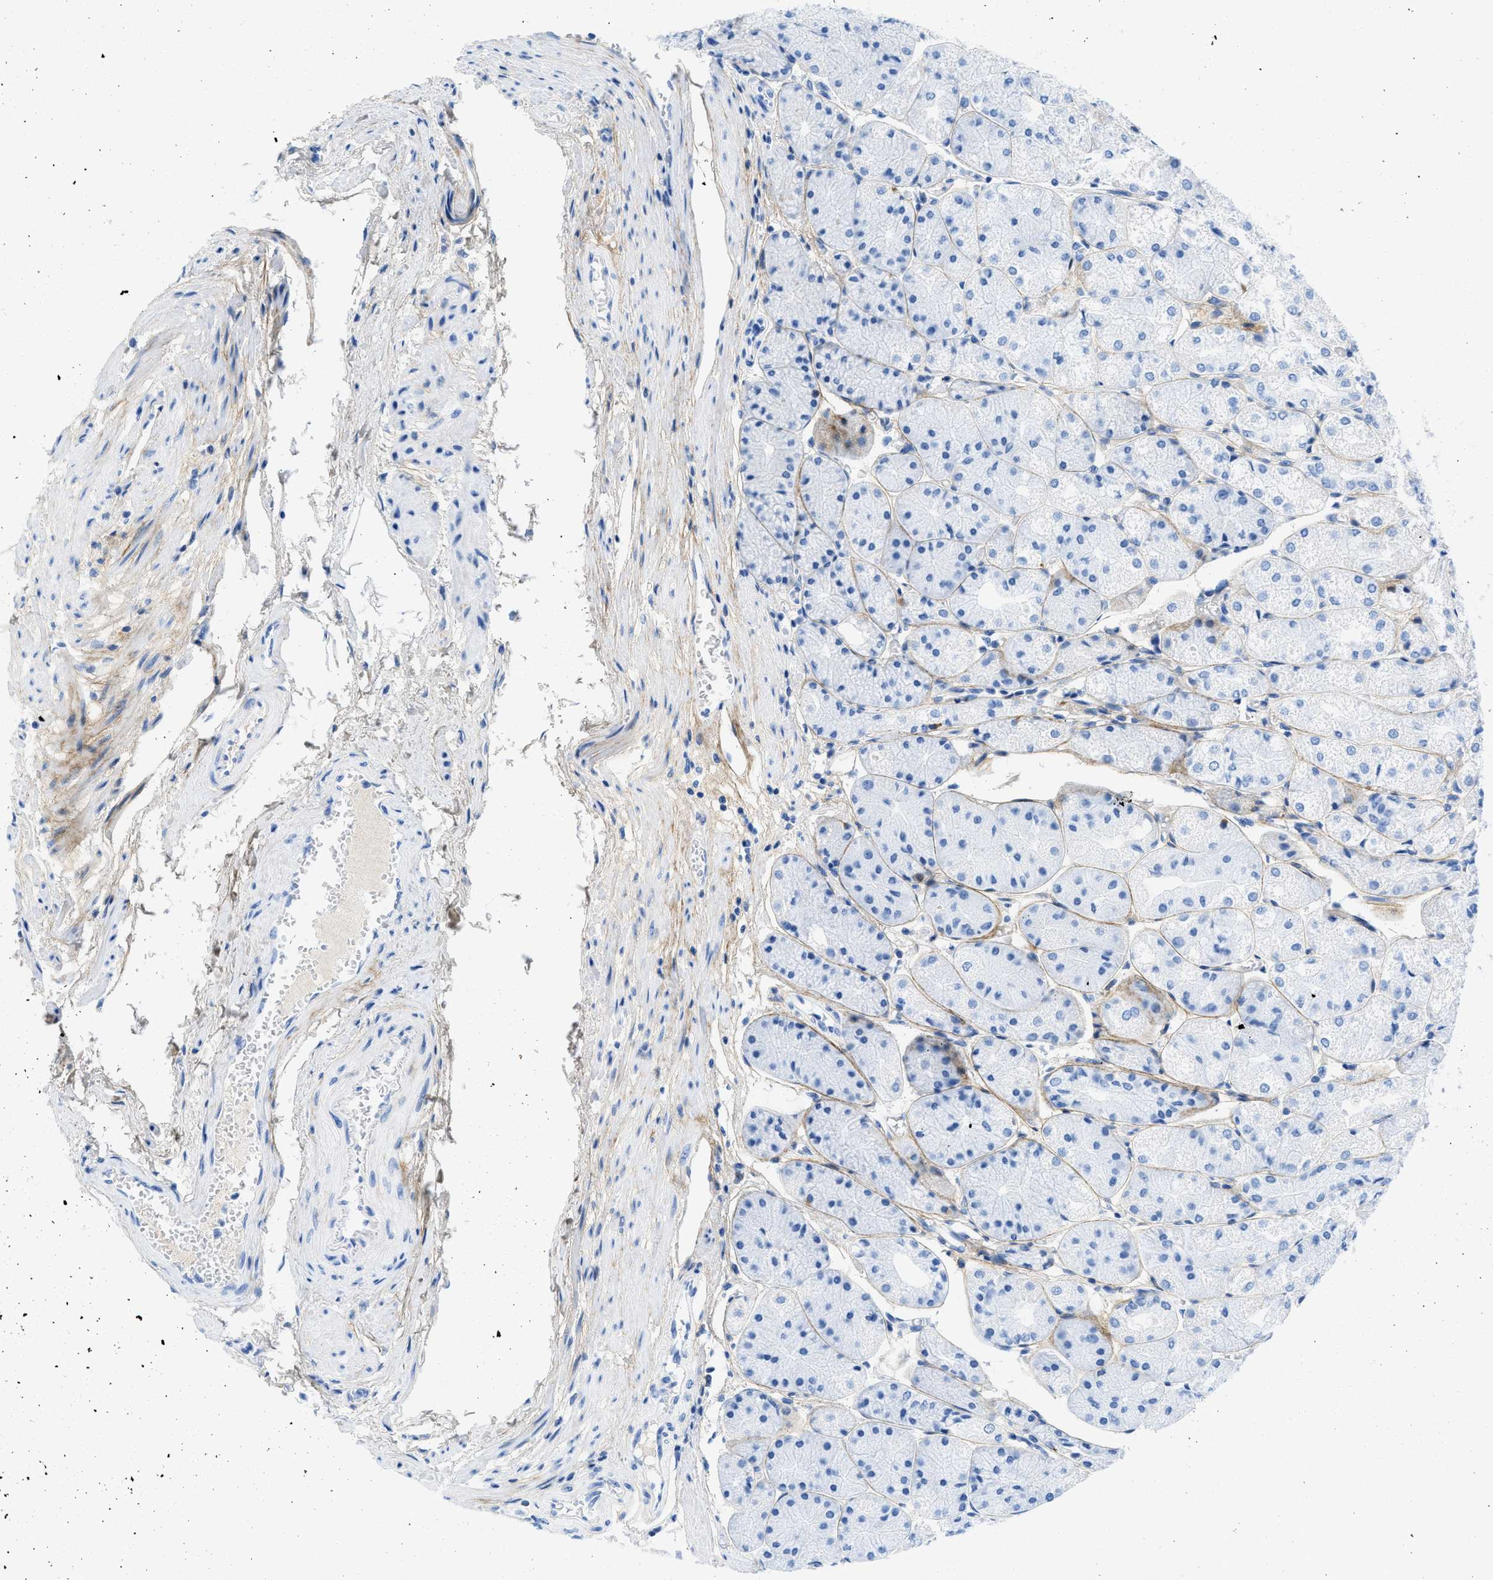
{"staining": {"intensity": "negative", "quantity": "none", "location": "none"}, "tissue": "stomach", "cell_type": "Glandular cells", "image_type": "normal", "snomed": [{"axis": "morphology", "description": "Normal tissue, NOS"}, {"axis": "topography", "description": "Stomach, upper"}], "caption": "Human stomach stained for a protein using immunohistochemistry (IHC) exhibits no staining in glandular cells.", "gene": "COL3A1", "patient": {"sex": "male", "age": 72}}